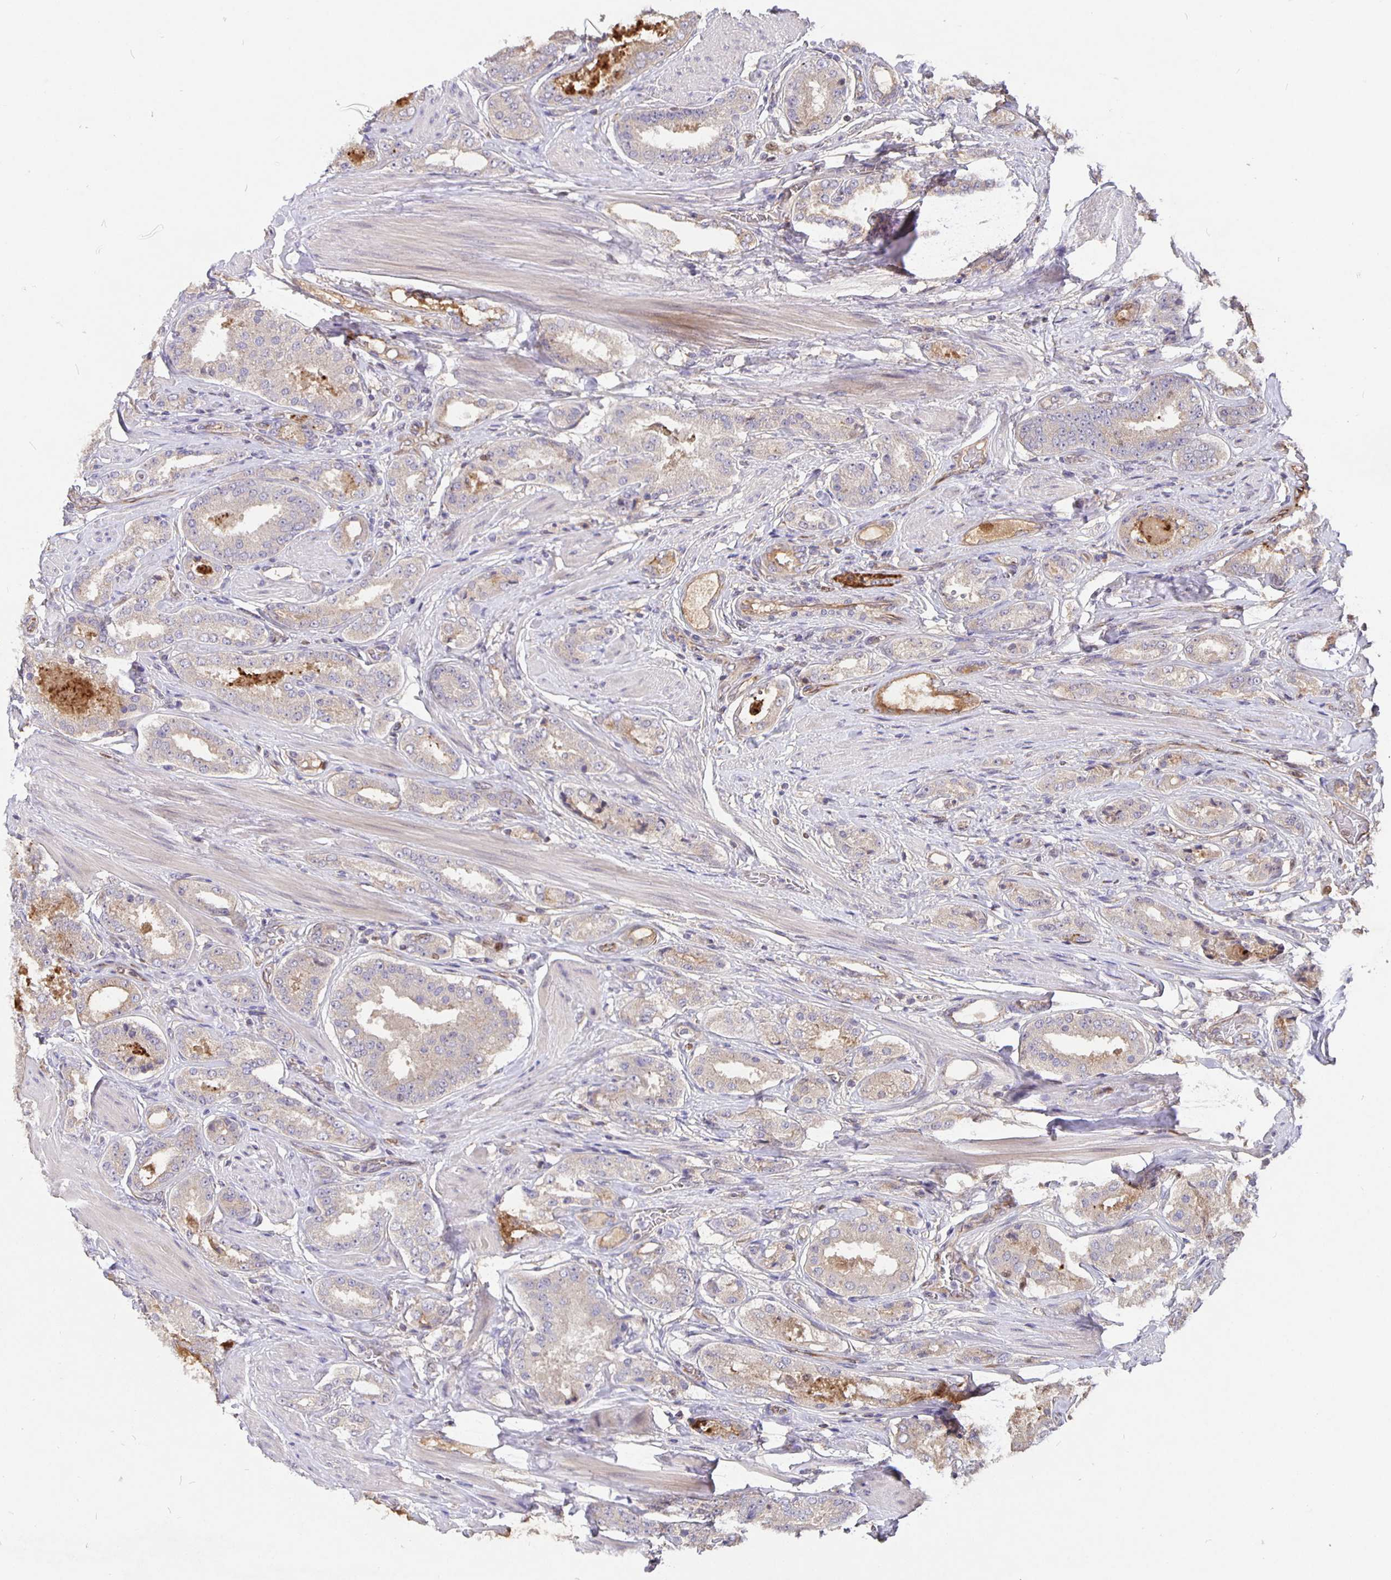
{"staining": {"intensity": "weak", "quantity": "25%-75%", "location": "cytoplasmic/membranous"}, "tissue": "prostate cancer", "cell_type": "Tumor cells", "image_type": "cancer", "snomed": [{"axis": "morphology", "description": "Adenocarcinoma, High grade"}, {"axis": "topography", "description": "Prostate"}], "caption": "Weak cytoplasmic/membranous protein expression is identified in approximately 25%-75% of tumor cells in prostate cancer (high-grade adenocarcinoma). (DAB (3,3'-diaminobenzidine) = brown stain, brightfield microscopy at high magnification).", "gene": "NOG", "patient": {"sex": "male", "age": 63}}